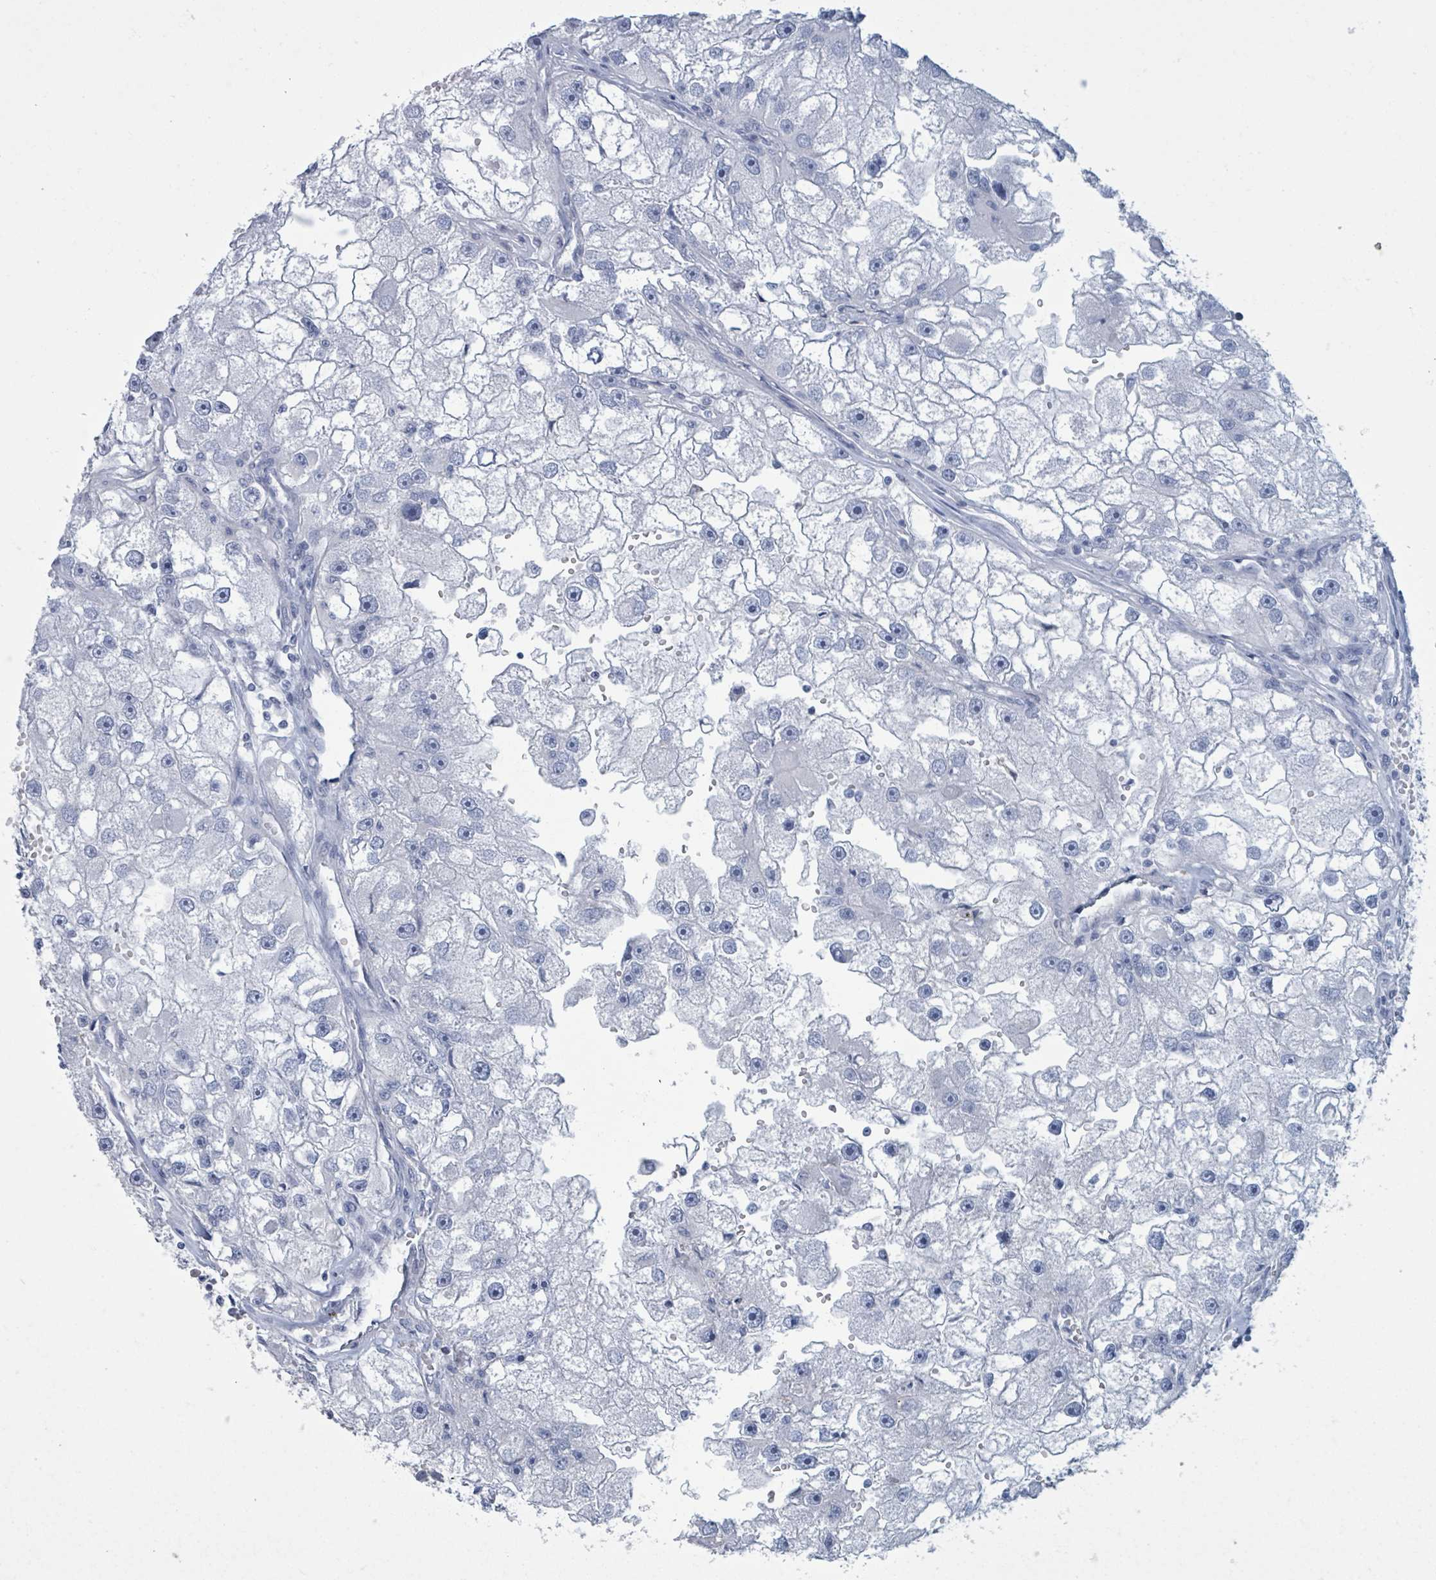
{"staining": {"intensity": "negative", "quantity": "none", "location": "none"}, "tissue": "renal cancer", "cell_type": "Tumor cells", "image_type": "cancer", "snomed": [{"axis": "morphology", "description": "Adenocarcinoma, NOS"}, {"axis": "topography", "description": "Kidney"}], "caption": "A high-resolution photomicrograph shows immunohistochemistry staining of renal cancer (adenocarcinoma), which reveals no significant expression in tumor cells.", "gene": "CT45A5", "patient": {"sex": "male", "age": 63}}